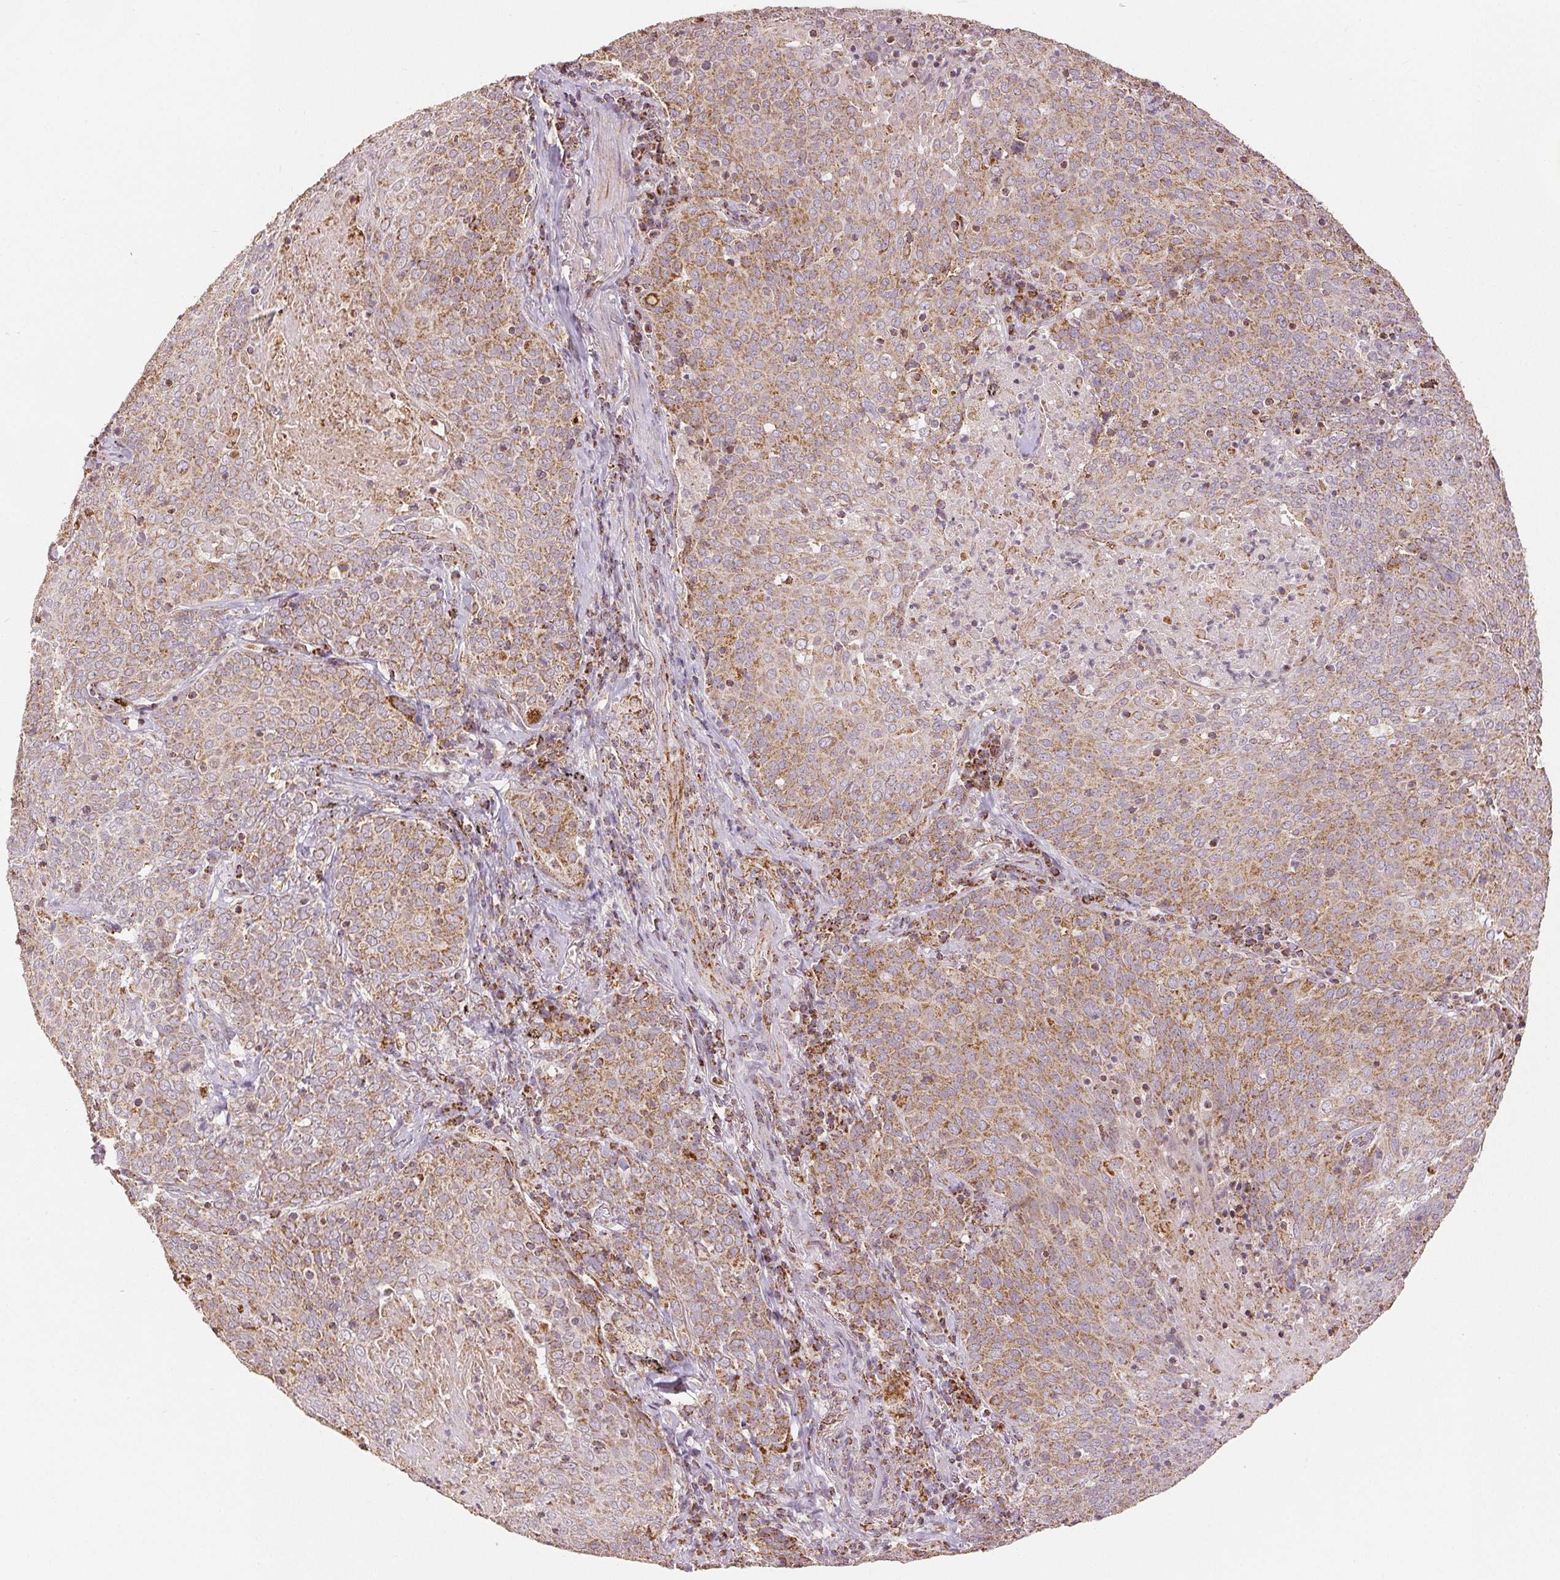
{"staining": {"intensity": "moderate", "quantity": ">75%", "location": "cytoplasmic/membranous"}, "tissue": "lung cancer", "cell_type": "Tumor cells", "image_type": "cancer", "snomed": [{"axis": "morphology", "description": "Squamous cell carcinoma, NOS"}, {"axis": "topography", "description": "Lung"}], "caption": "IHC (DAB (3,3'-diaminobenzidine)) staining of human squamous cell carcinoma (lung) displays moderate cytoplasmic/membranous protein positivity in approximately >75% of tumor cells.", "gene": "SDHB", "patient": {"sex": "male", "age": 82}}